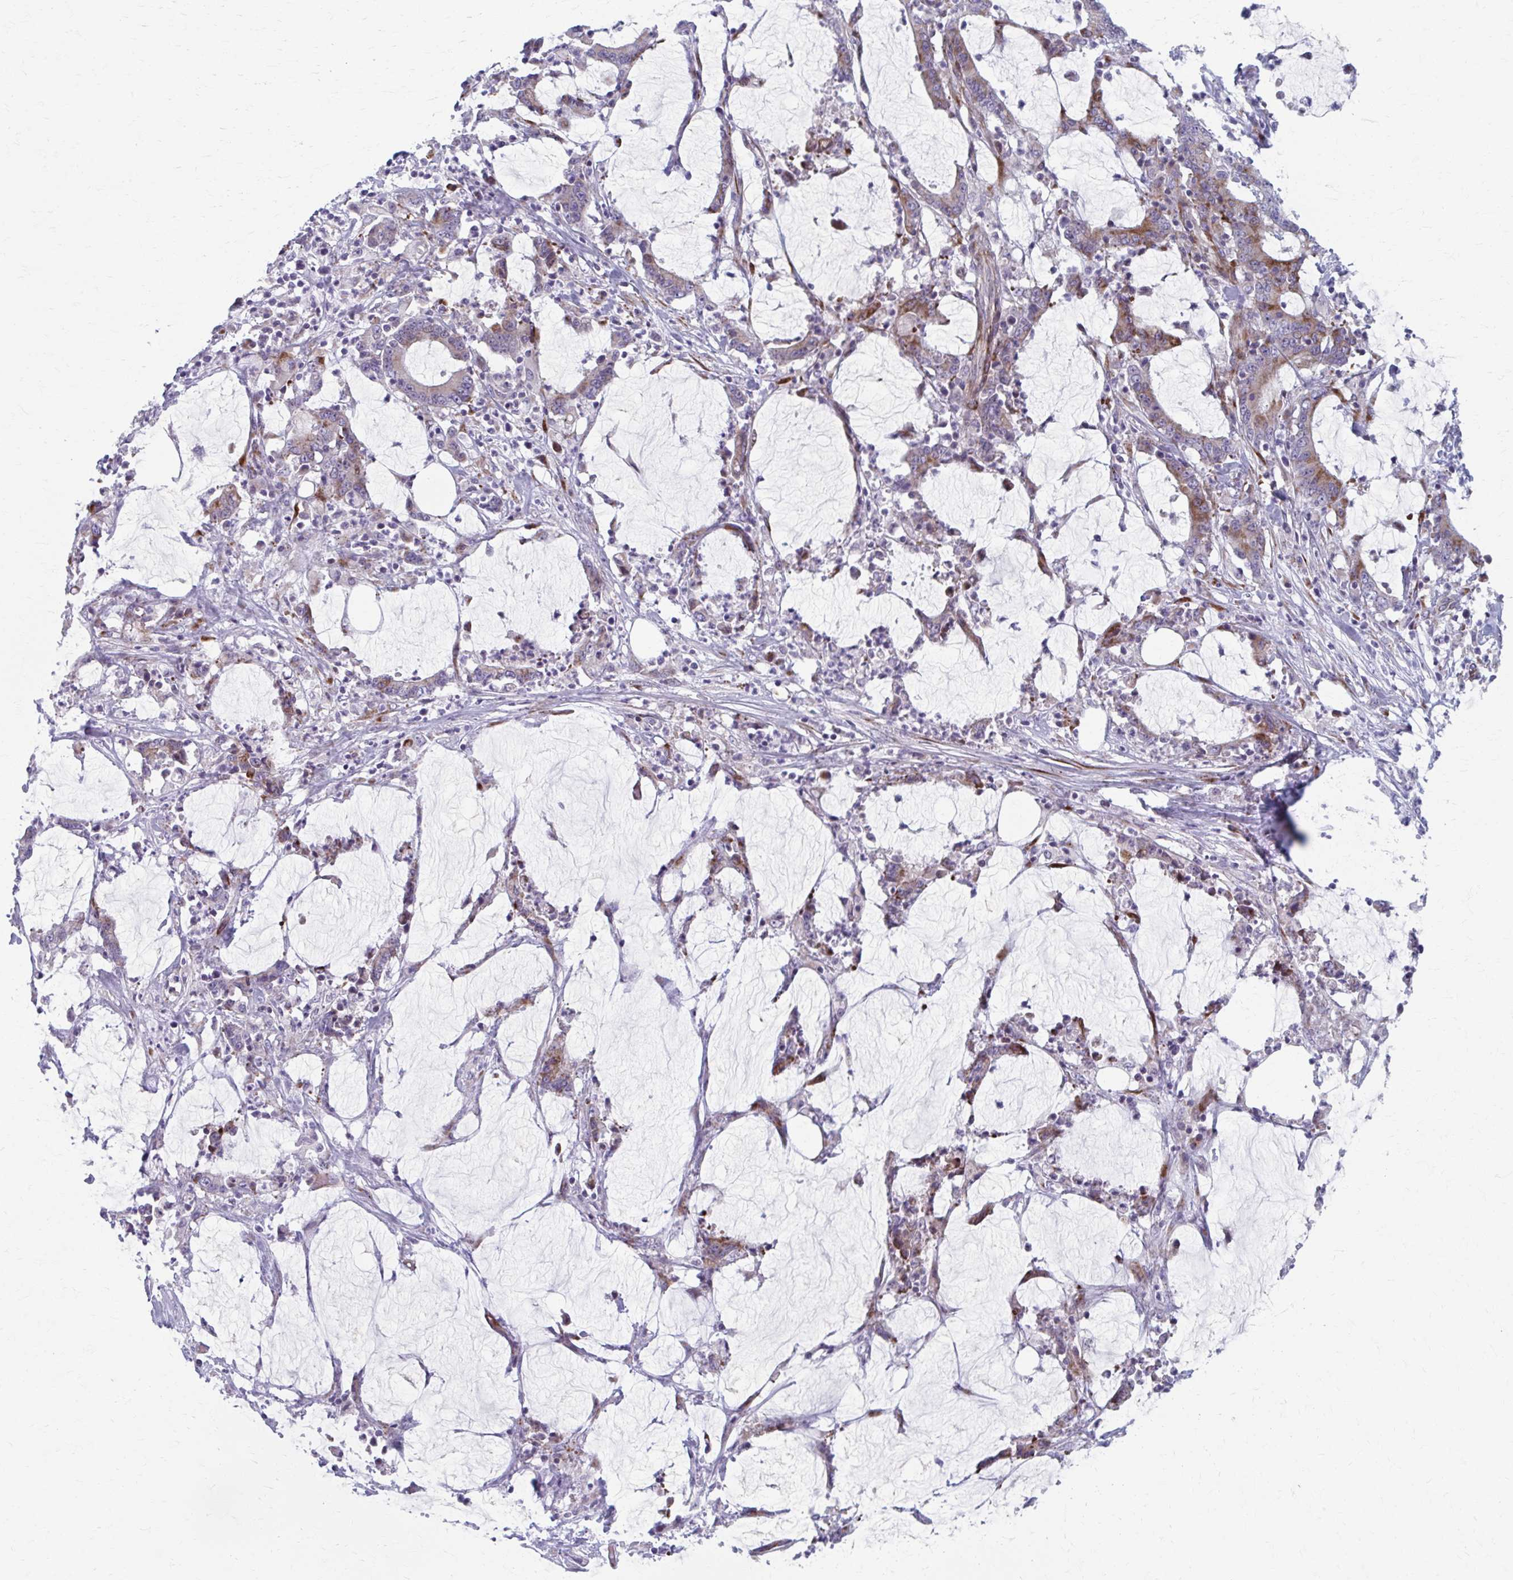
{"staining": {"intensity": "weak", "quantity": "<25%", "location": "cytoplasmic/membranous"}, "tissue": "stomach cancer", "cell_type": "Tumor cells", "image_type": "cancer", "snomed": [{"axis": "morphology", "description": "Adenocarcinoma, NOS"}, {"axis": "topography", "description": "Stomach, upper"}], "caption": "DAB (3,3'-diaminobenzidine) immunohistochemical staining of stomach cancer shows no significant staining in tumor cells.", "gene": "OLFM2", "patient": {"sex": "male", "age": 68}}